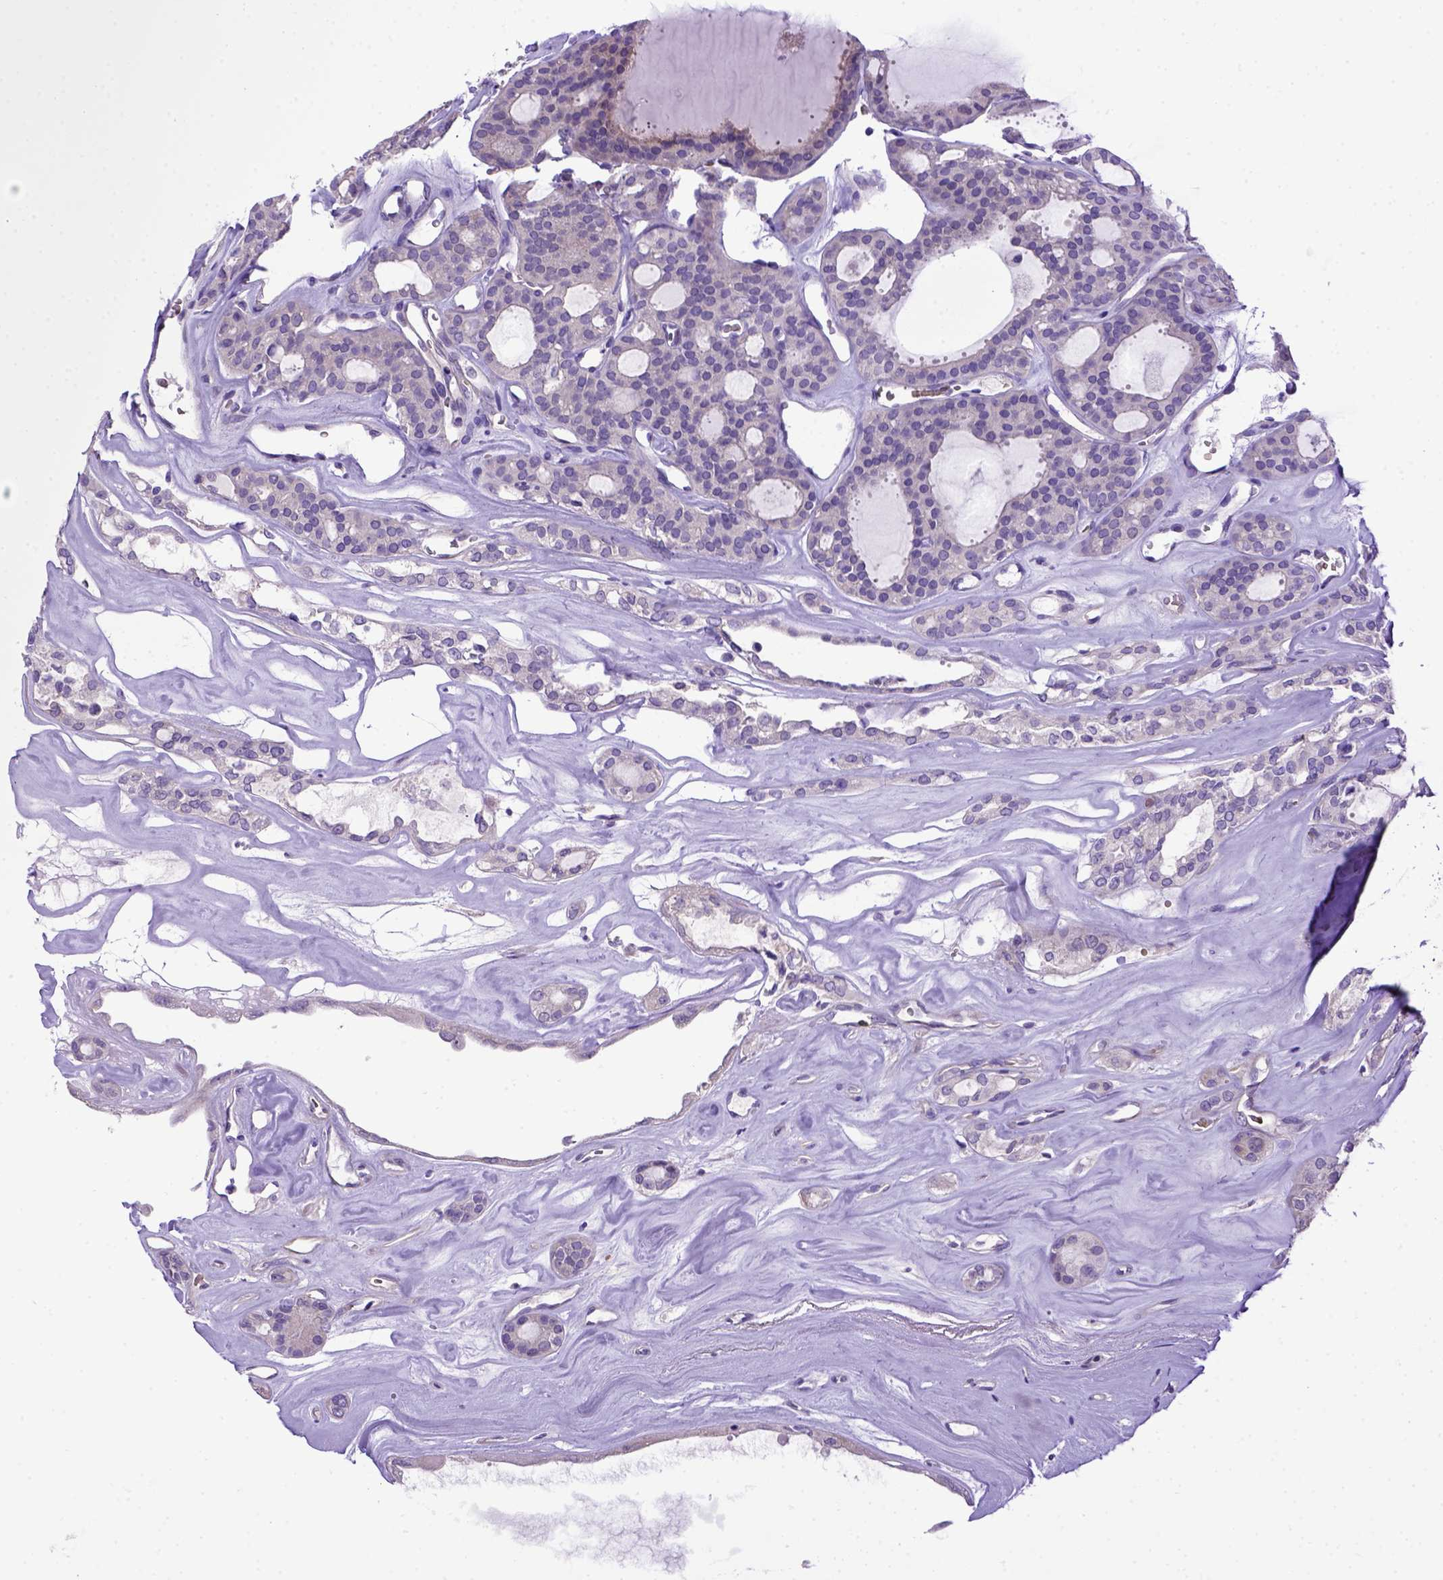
{"staining": {"intensity": "negative", "quantity": "none", "location": "none"}, "tissue": "thyroid cancer", "cell_type": "Tumor cells", "image_type": "cancer", "snomed": [{"axis": "morphology", "description": "Follicular adenoma carcinoma, NOS"}, {"axis": "topography", "description": "Thyroid gland"}], "caption": "This histopathology image is of follicular adenoma carcinoma (thyroid) stained with IHC to label a protein in brown with the nuclei are counter-stained blue. There is no expression in tumor cells.", "gene": "ADAM12", "patient": {"sex": "male", "age": 75}}